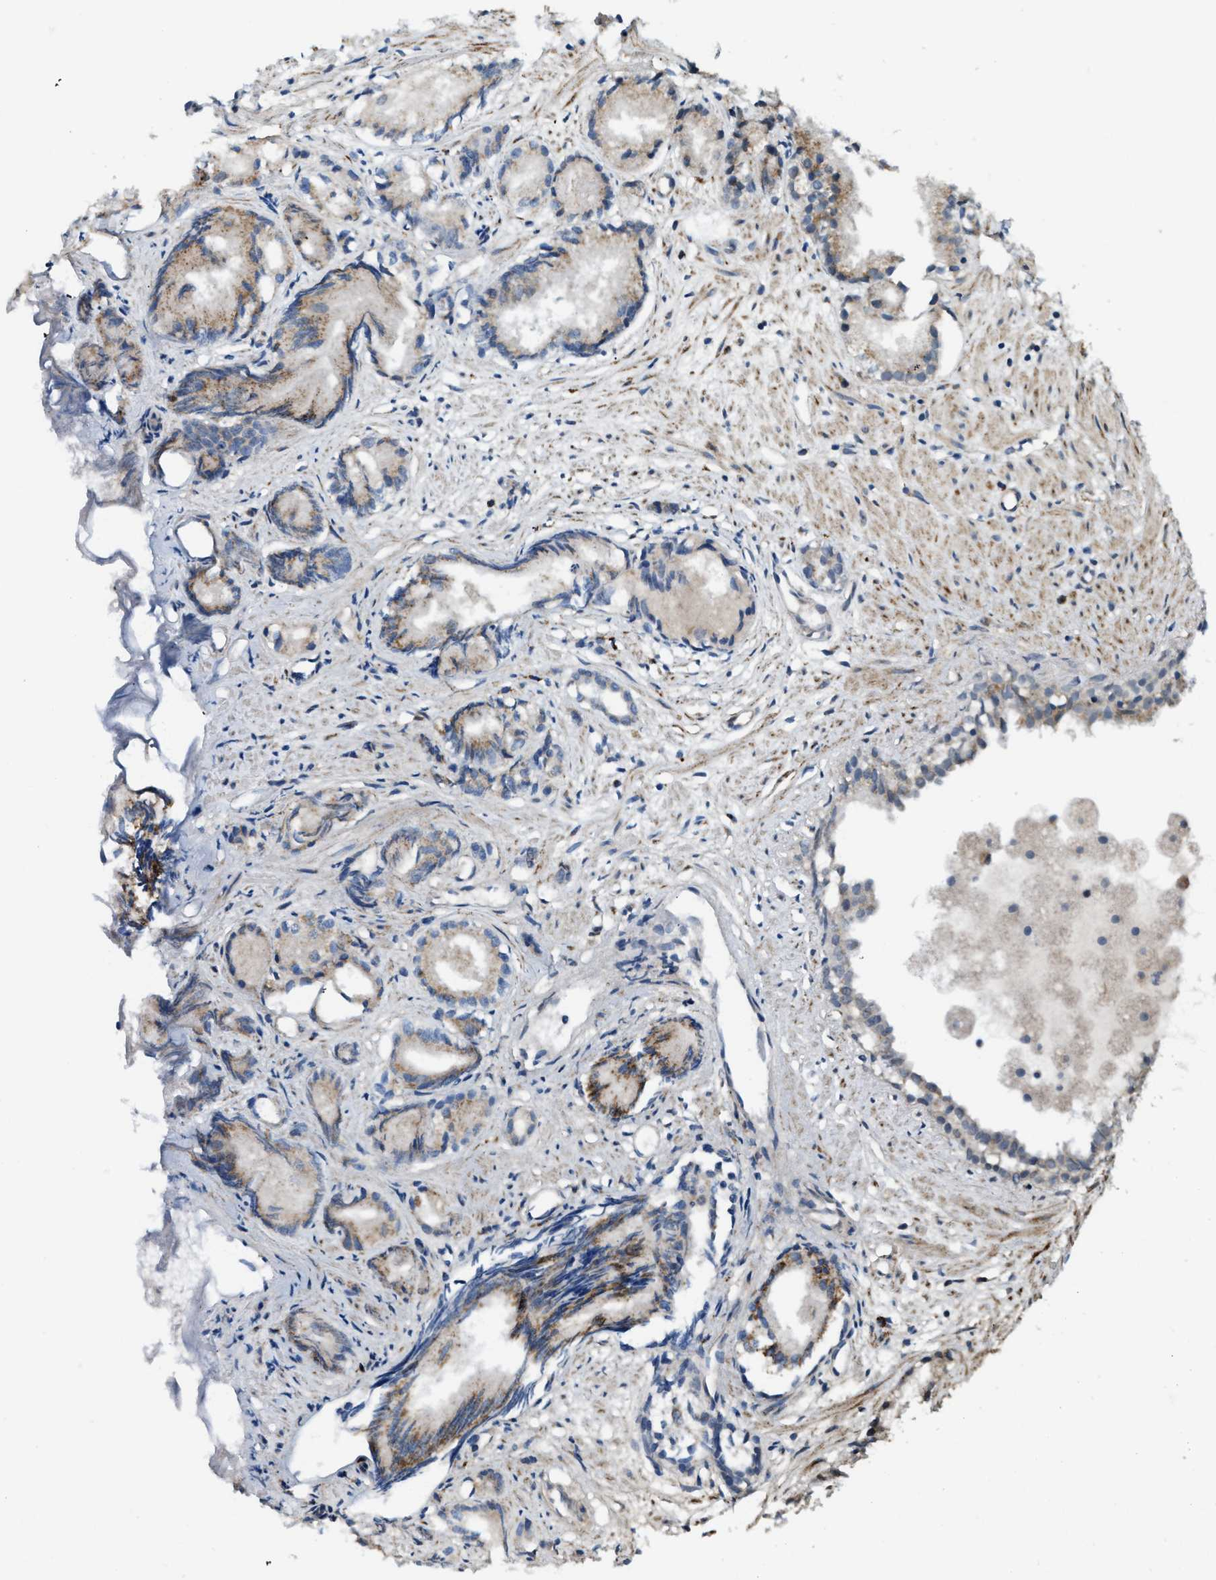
{"staining": {"intensity": "moderate", "quantity": "<25%", "location": "cytoplasmic/membranous"}, "tissue": "prostate cancer", "cell_type": "Tumor cells", "image_type": "cancer", "snomed": [{"axis": "morphology", "description": "Adenocarcinoma, Low grade"}, {"axis": "topography", "description": "Prostate"}], "caption": "This image shows prostate cancer stained with immunohistochemistry to label a protein in brown. The cytoplasmic/membranous of tumor cells show moderate positivity for the protein. Nuclei are counter-stained blue.", "gene": "STARD3NL", "patient": {"sex": "male", "age": 72}}